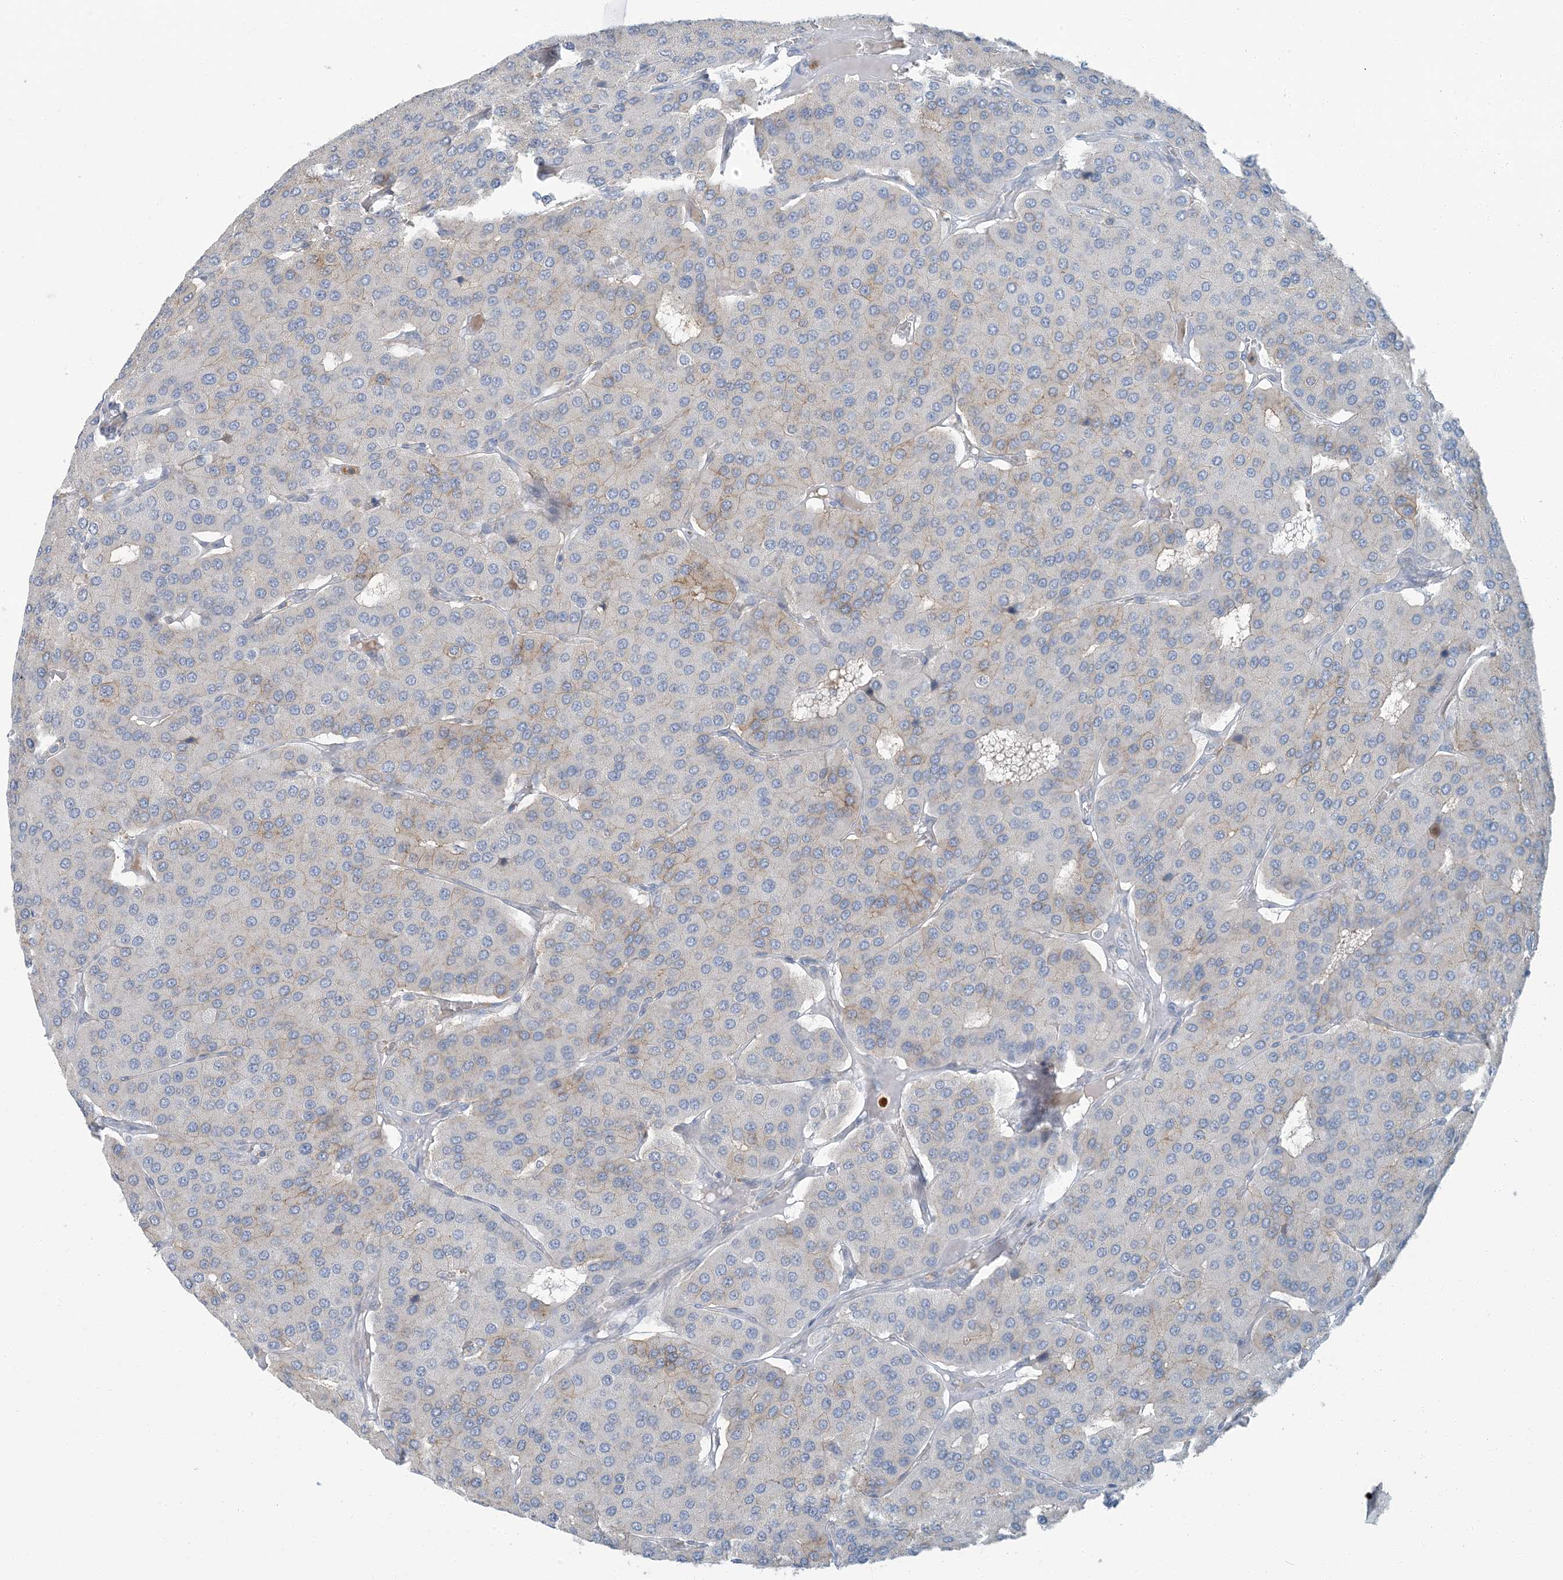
{"staining": {"intensity": "moderate", "quantity": "<25%", "location": "cytoplasmic/membranous"}, "tissue": "parathyroid gland", "cell_type": "Glandular cells", "image_type": "normal", "snomed": [{"axis": "morphology", "description": "Normal tissue, NOS"}, {"axis": "morphology", "description": "Adenoma, NOS"}, {"axis": "topography", "description": "Parathyroid gland"}], "caption": "The immunohistochemical stain shows moderate cytoplasmic/membranous expression in glandular cells of unremarkable parathyroid gland.", "gene": "EPHA4", "patient": {"sex": "female", "age": 86}}